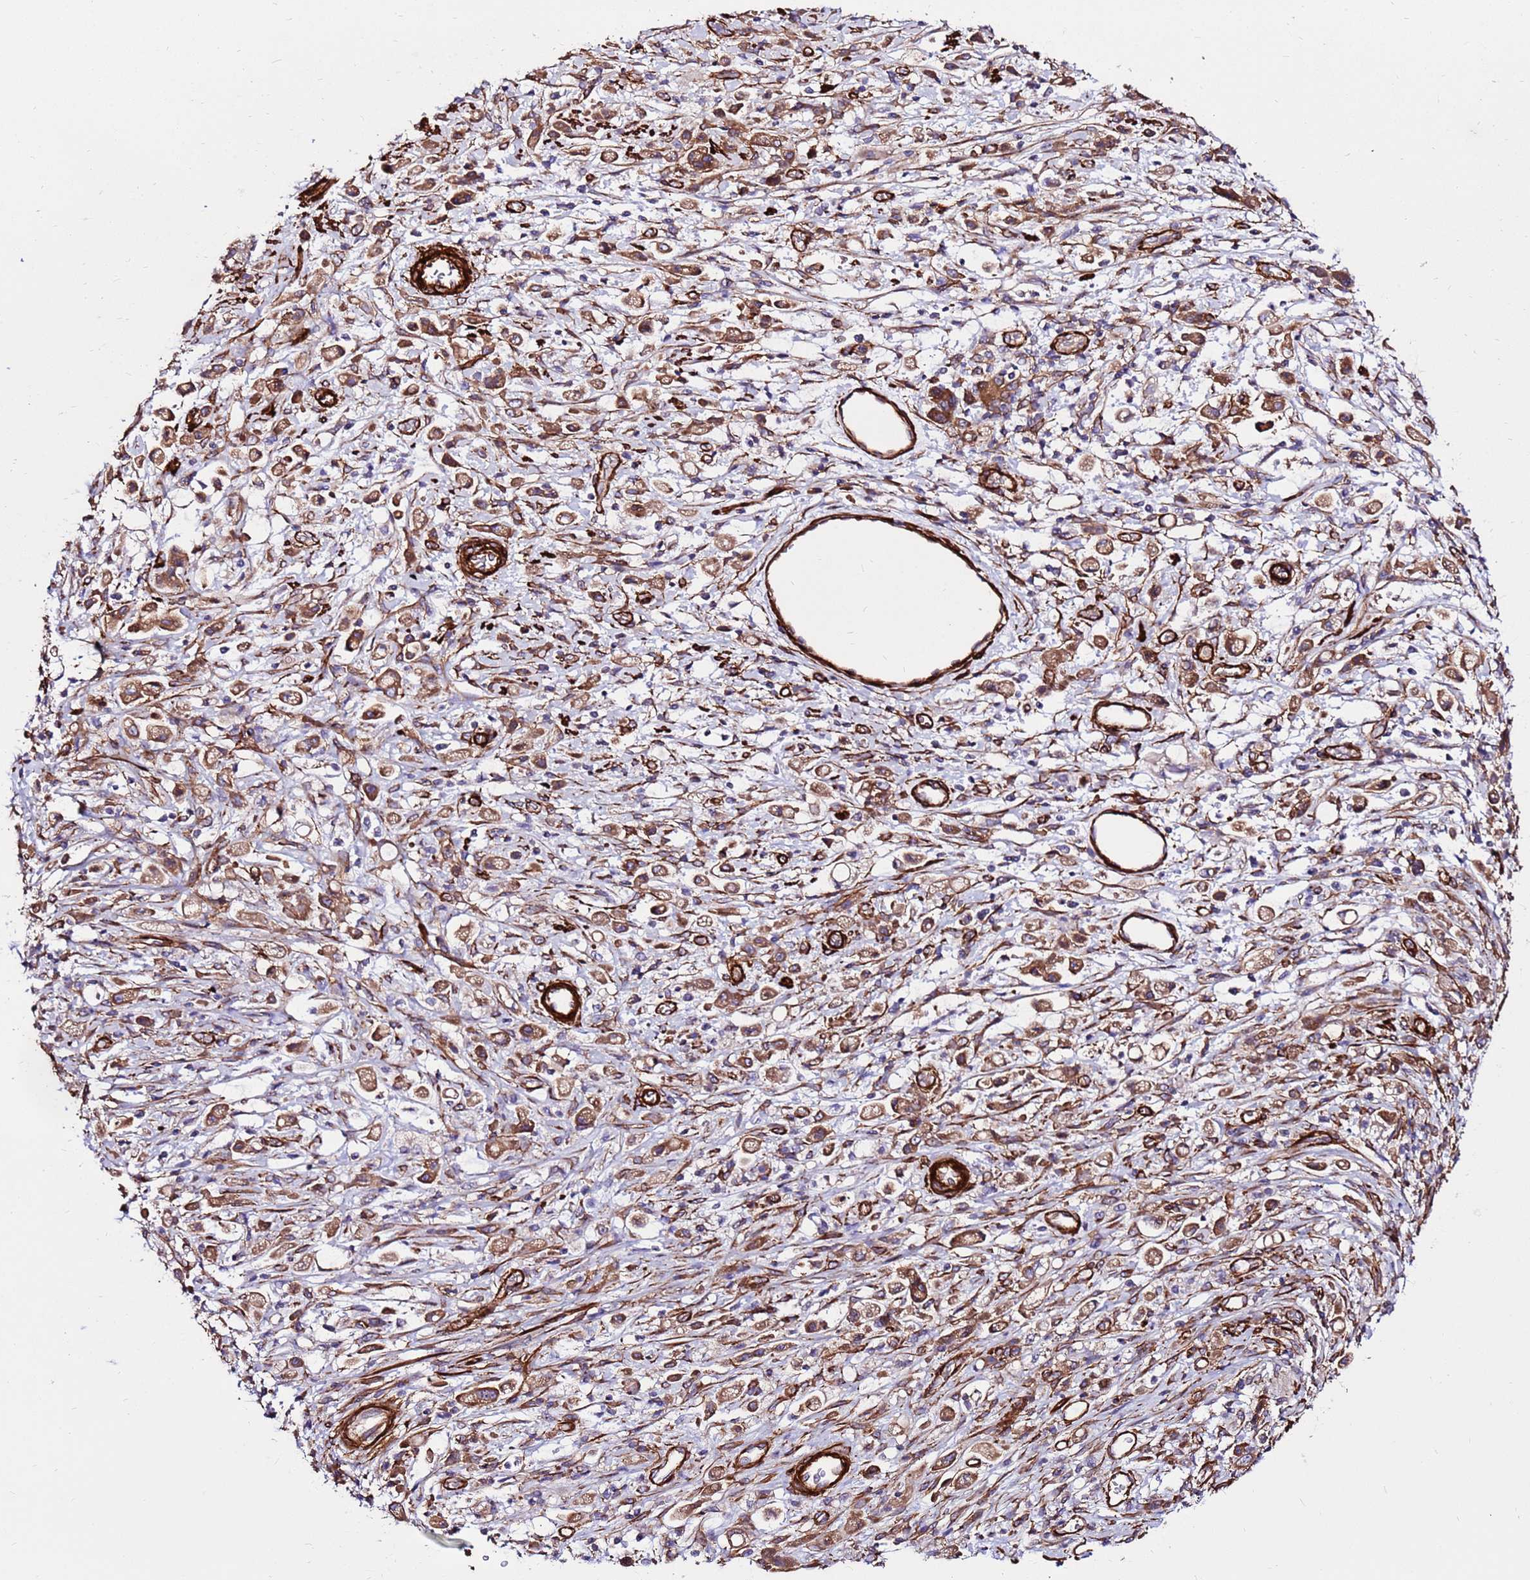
{"staining": {"intensity": "moderate", "quantity": ">75%", "location": "cytoplasmic/membranous"}, "tissue": "stomach cancer", "cell_type": "Tumor cells", "image_type": "cancer", "snomed": [{"axis": "morphology", "description": "Adenocarcinoma, NOS"}, {"axis": "topography", "description": "Stomach"}], "caption": "Stomach cancer (adenocarcinoma) stained with a brown dye exhibits moderate cytoplasmic/membranous positive expression in about >75% of tumor cells.", "gene": "EI24", "patient": {"sex": "female", "age": 60}}